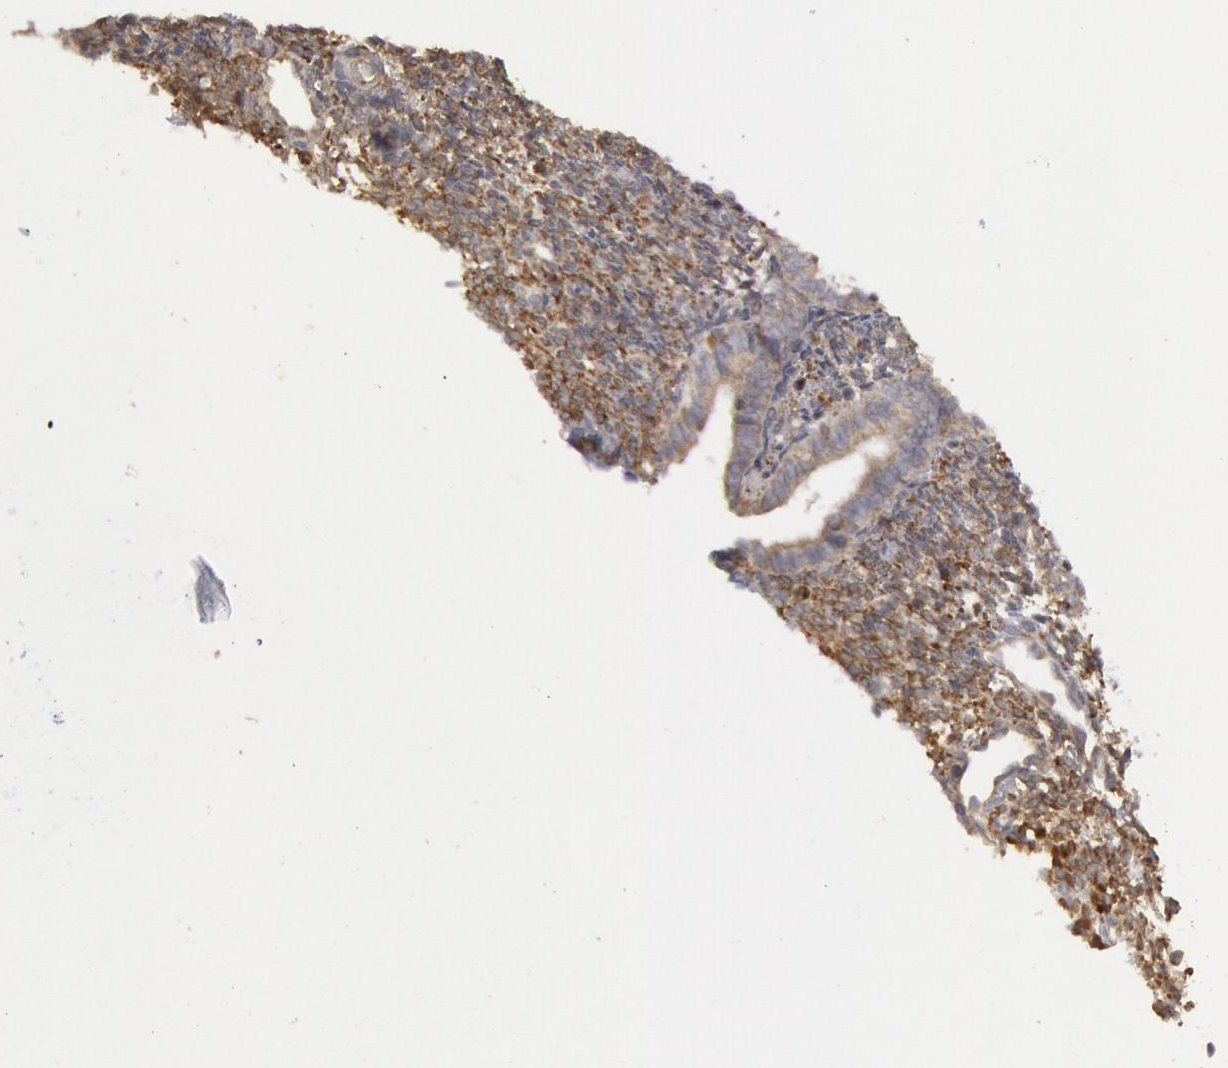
{"staining": {"intensity": "weak", "quantity": "25%-75%", "location": "cytoplasmic/membranous"}, "tissue": "endometrium", "cell_type": "Cells in endometrial stroma", "image_type": "normal", "snomed": [{"axis": "morphology", "description": "Normal tissue, NOS"}, {"axis": "topography", "description": "Endometrium"}], "caption": "Endometrium stained with immunohistochemistry demonstrates weak cytoplasmic/membranous expression in approximately 25%-75% of cells in endometrial stroma. Immunohistochemistry (ihc) stains the protein in brown and the nuclei are stained blue.", "gene": "OSBPL8", "patient": {"sex": "female", "age": 27}}